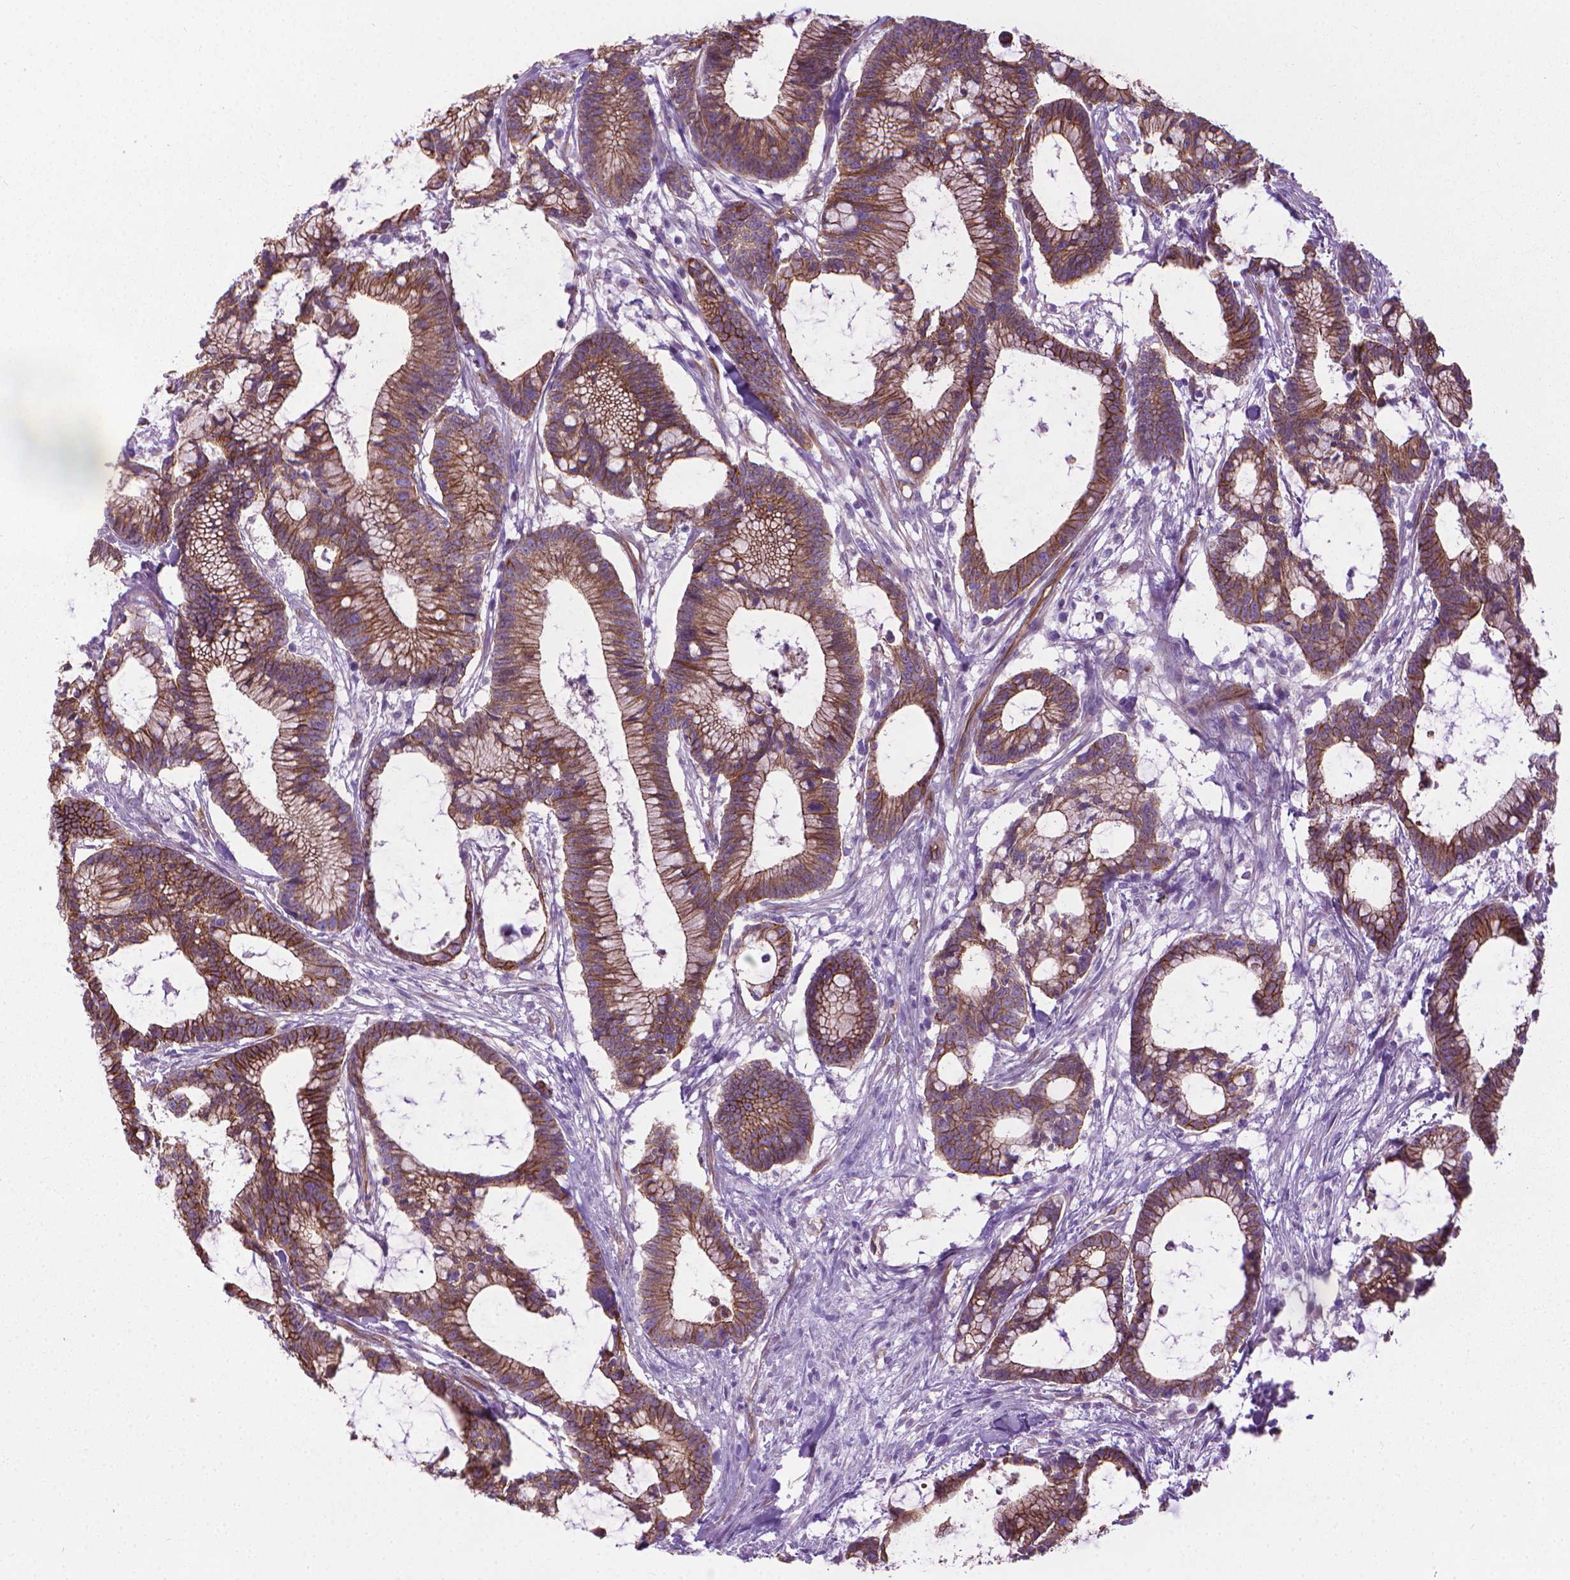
{"staining": {"intensity": "moderate", "quantity": ">75%", "location": "cytoplasmic/membranous"}, "tissue": "colorectal cancer", "cell_type": "Tumor cells", "image_type": "cancer", "snomed": [{"axis": "morphology", "description": "Adenocarcinoma, NOS"}, {"axis": "topography", "description": "Colon"}], "caption": "The photomicrograph shows immunohistochemical staining of adenocarcinoma (colorectal). There is moderate cytoplasmic/membranous expression is seen in approximately >75% of tumor cells.", "gene": "TENT5A", "patient": {"sex": "female", "age": 78}}